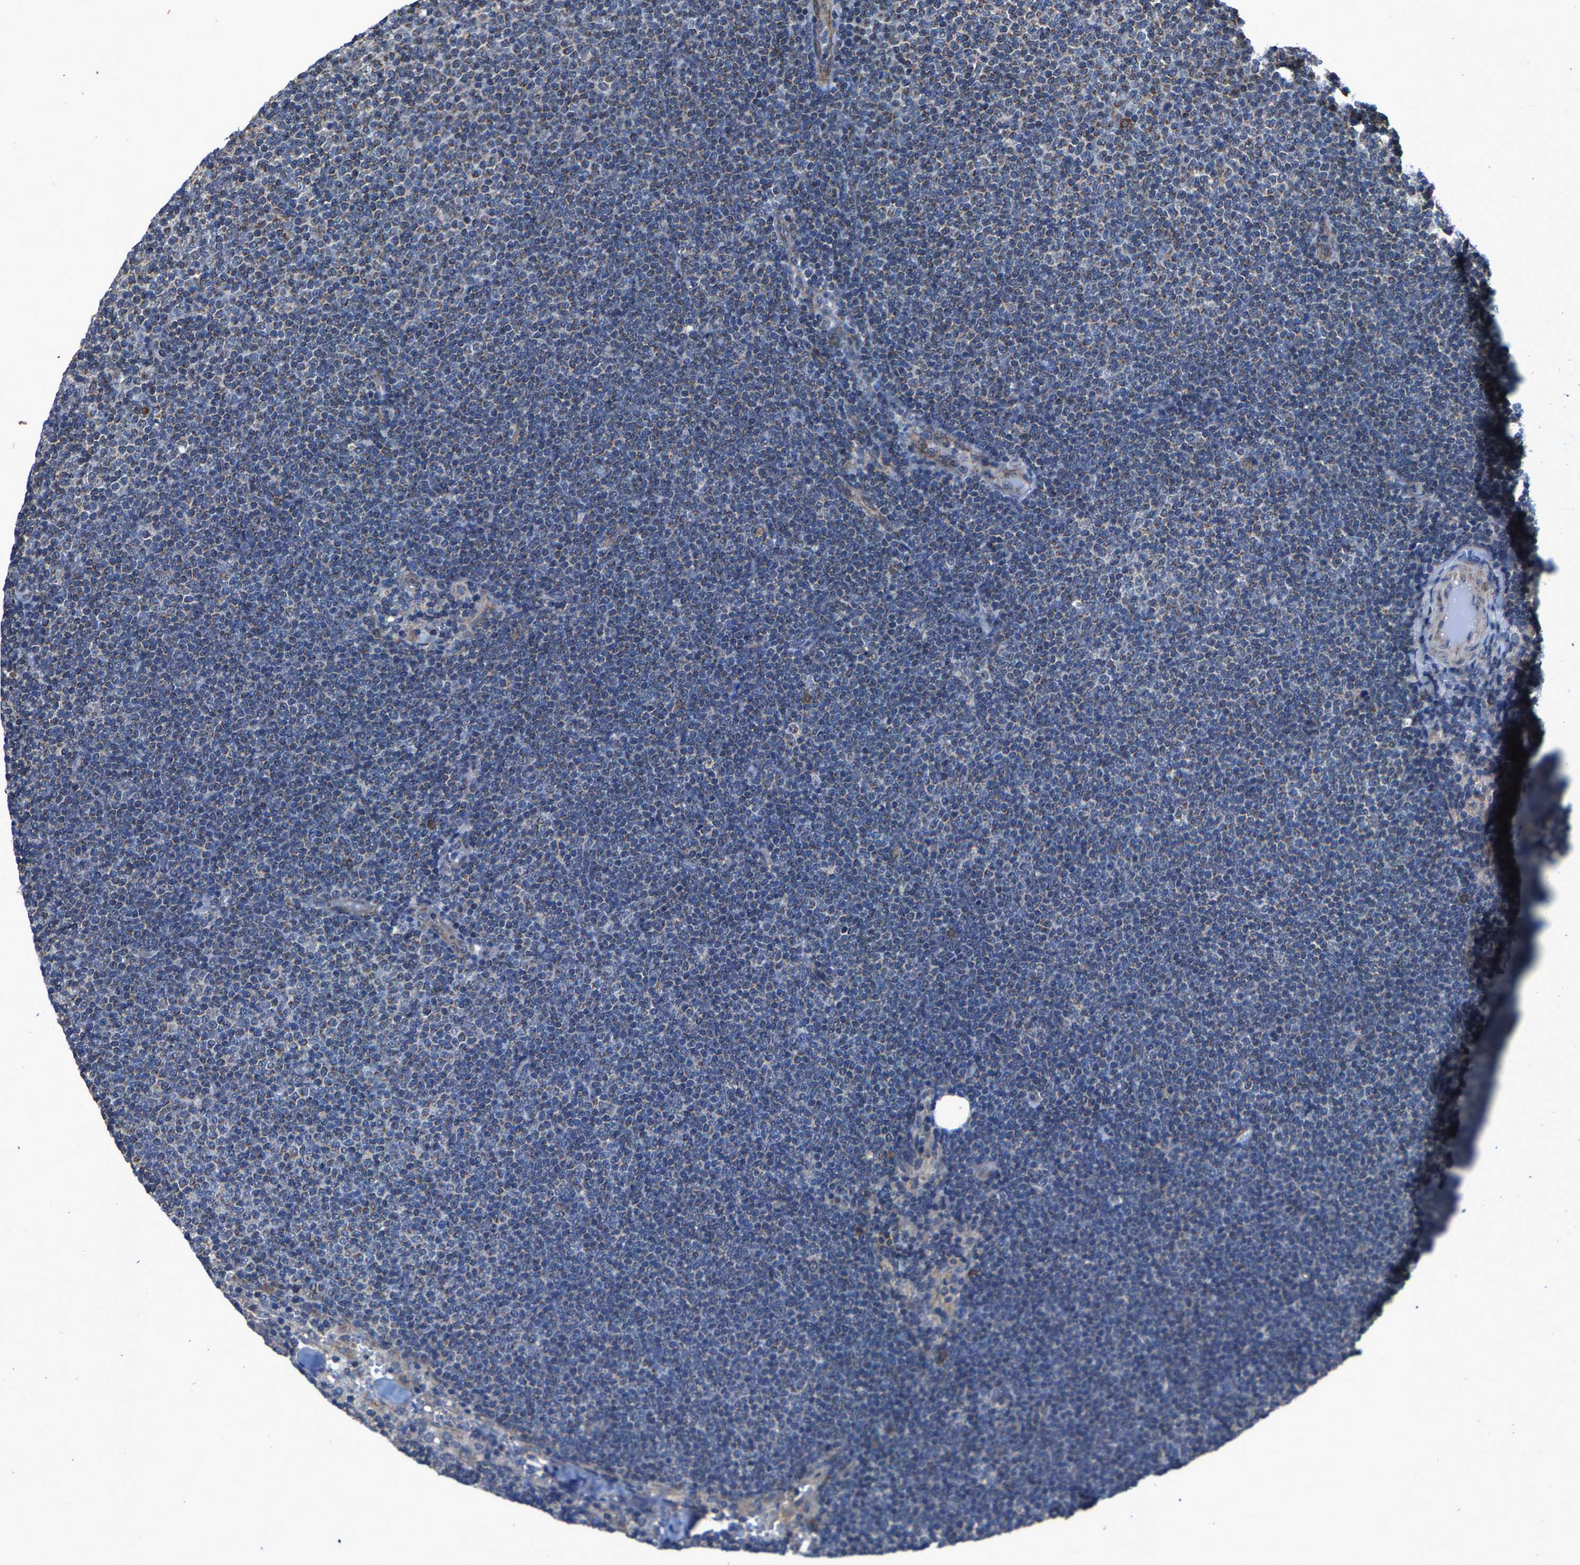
{"staining": {"intensity": "negative", "quantity": "none", "location": "none"}, "tissue": "lymphoma", "cell_type": "Tumor cells", "image_type": "cancer", "snomed": [{"axis": "morphology", "description": "Malignant lymphoma, non-Hodgkin's type, Low grade"}, {"axis": "topography", "description": "Lymph node"}], "caption": "DAB (3,3'-diaminobenzidine) immunohistochemical staining of malignant lymphoma, non-Hodgkin's type (low-grade) shows no significant expression in tumor cells.", "gene": "PDP1", "patient": {"sex": "female", "age": 53}}